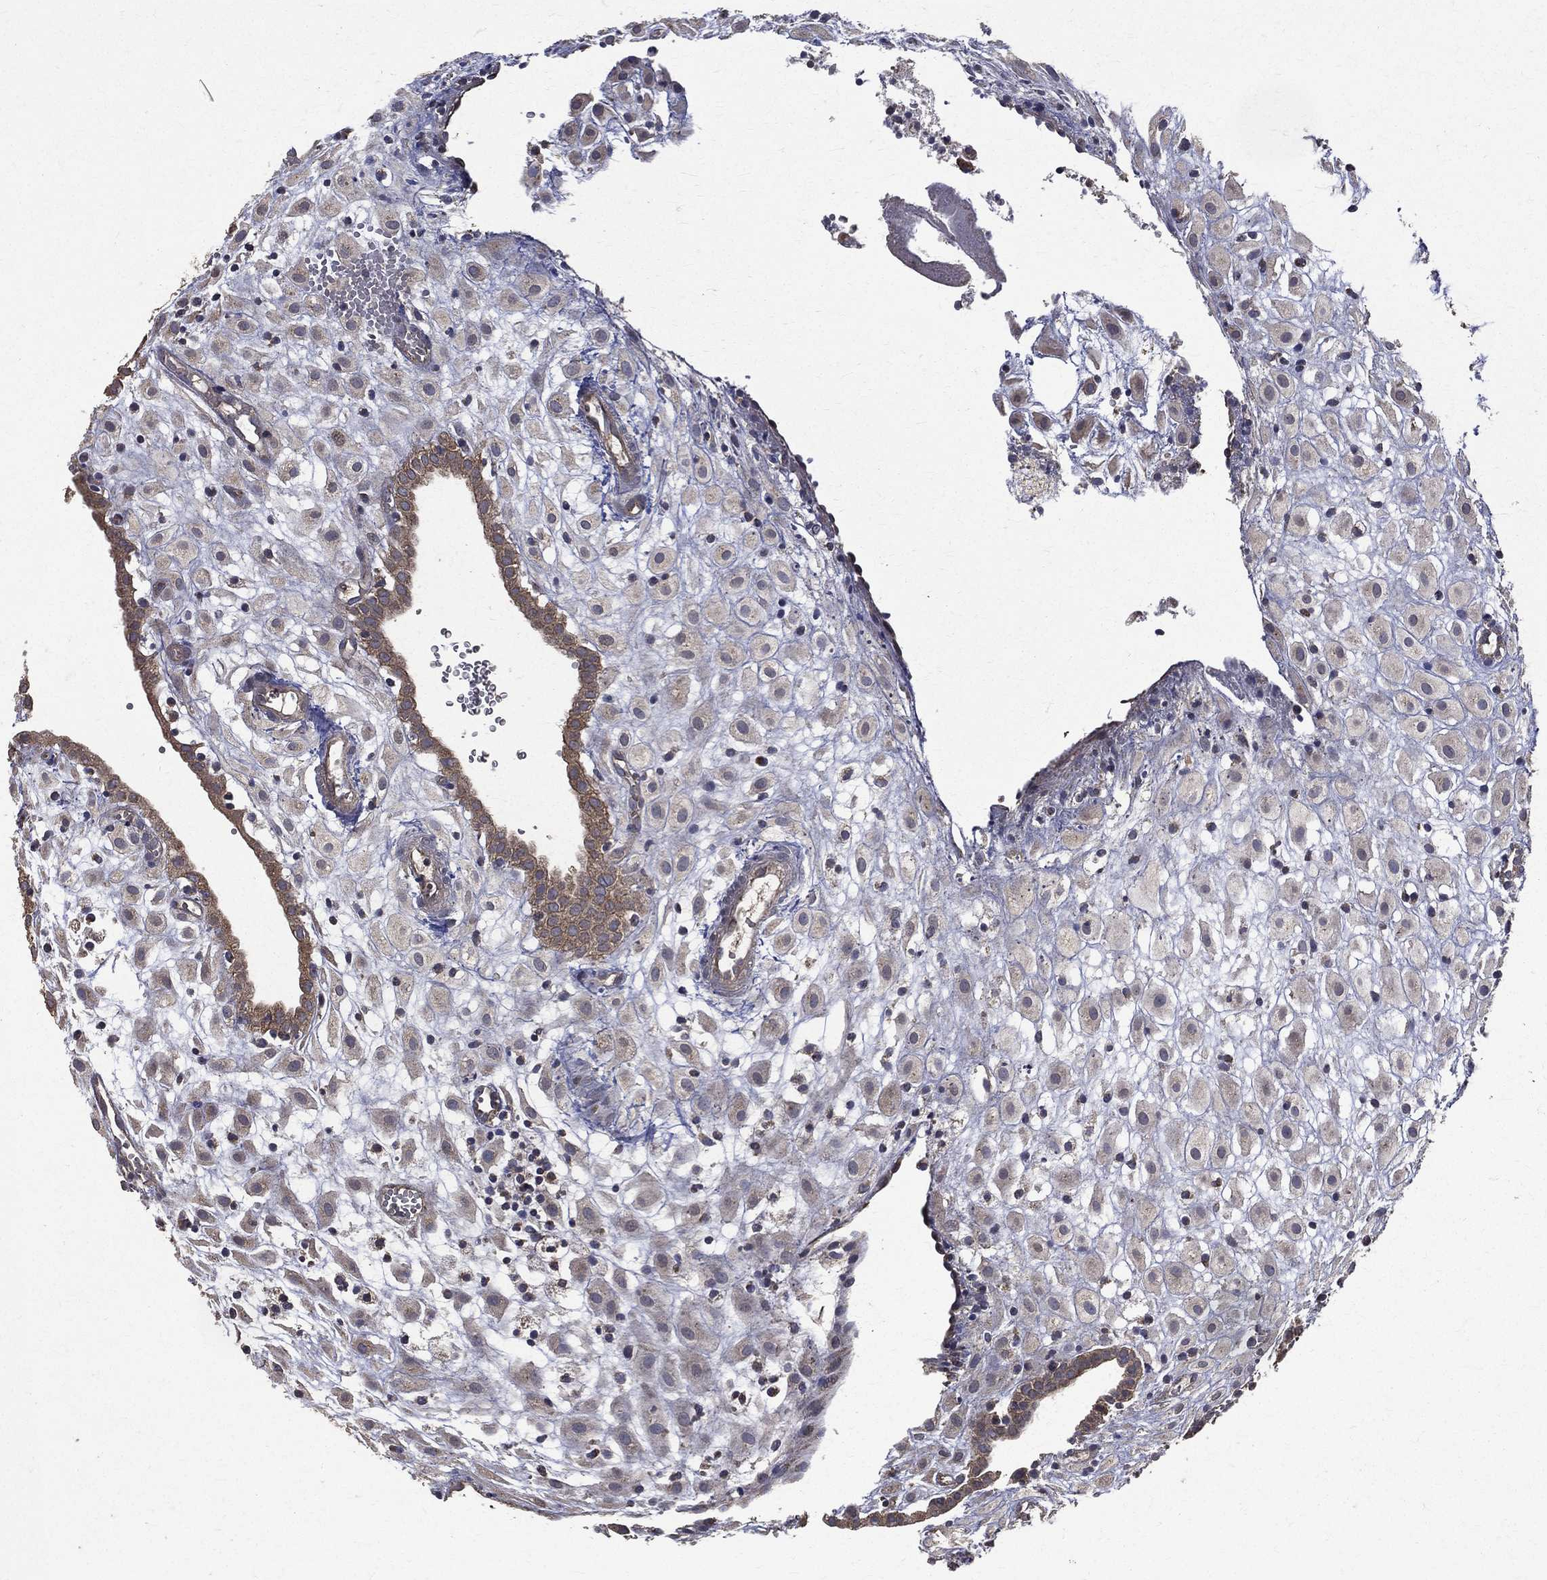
{"staining": {"intensity": "negative", "quantity": "none", "location": "none"}, "tissue": "placenta", "cell_type": "Decidual cells", "image_type": "normal", "snomed": [{"axis": "morphology", "description": "Normal tissue, NOS"}, {"axis": "topography", "description": "Placenta"}], "caption": "Immunohistochemistry histopathology image of unremarkable placenta stained for a protein (brown), which reveals no staining in decidual cells.", "gene": "RPGR", "patient": {"sex": "female", "age": 24}}